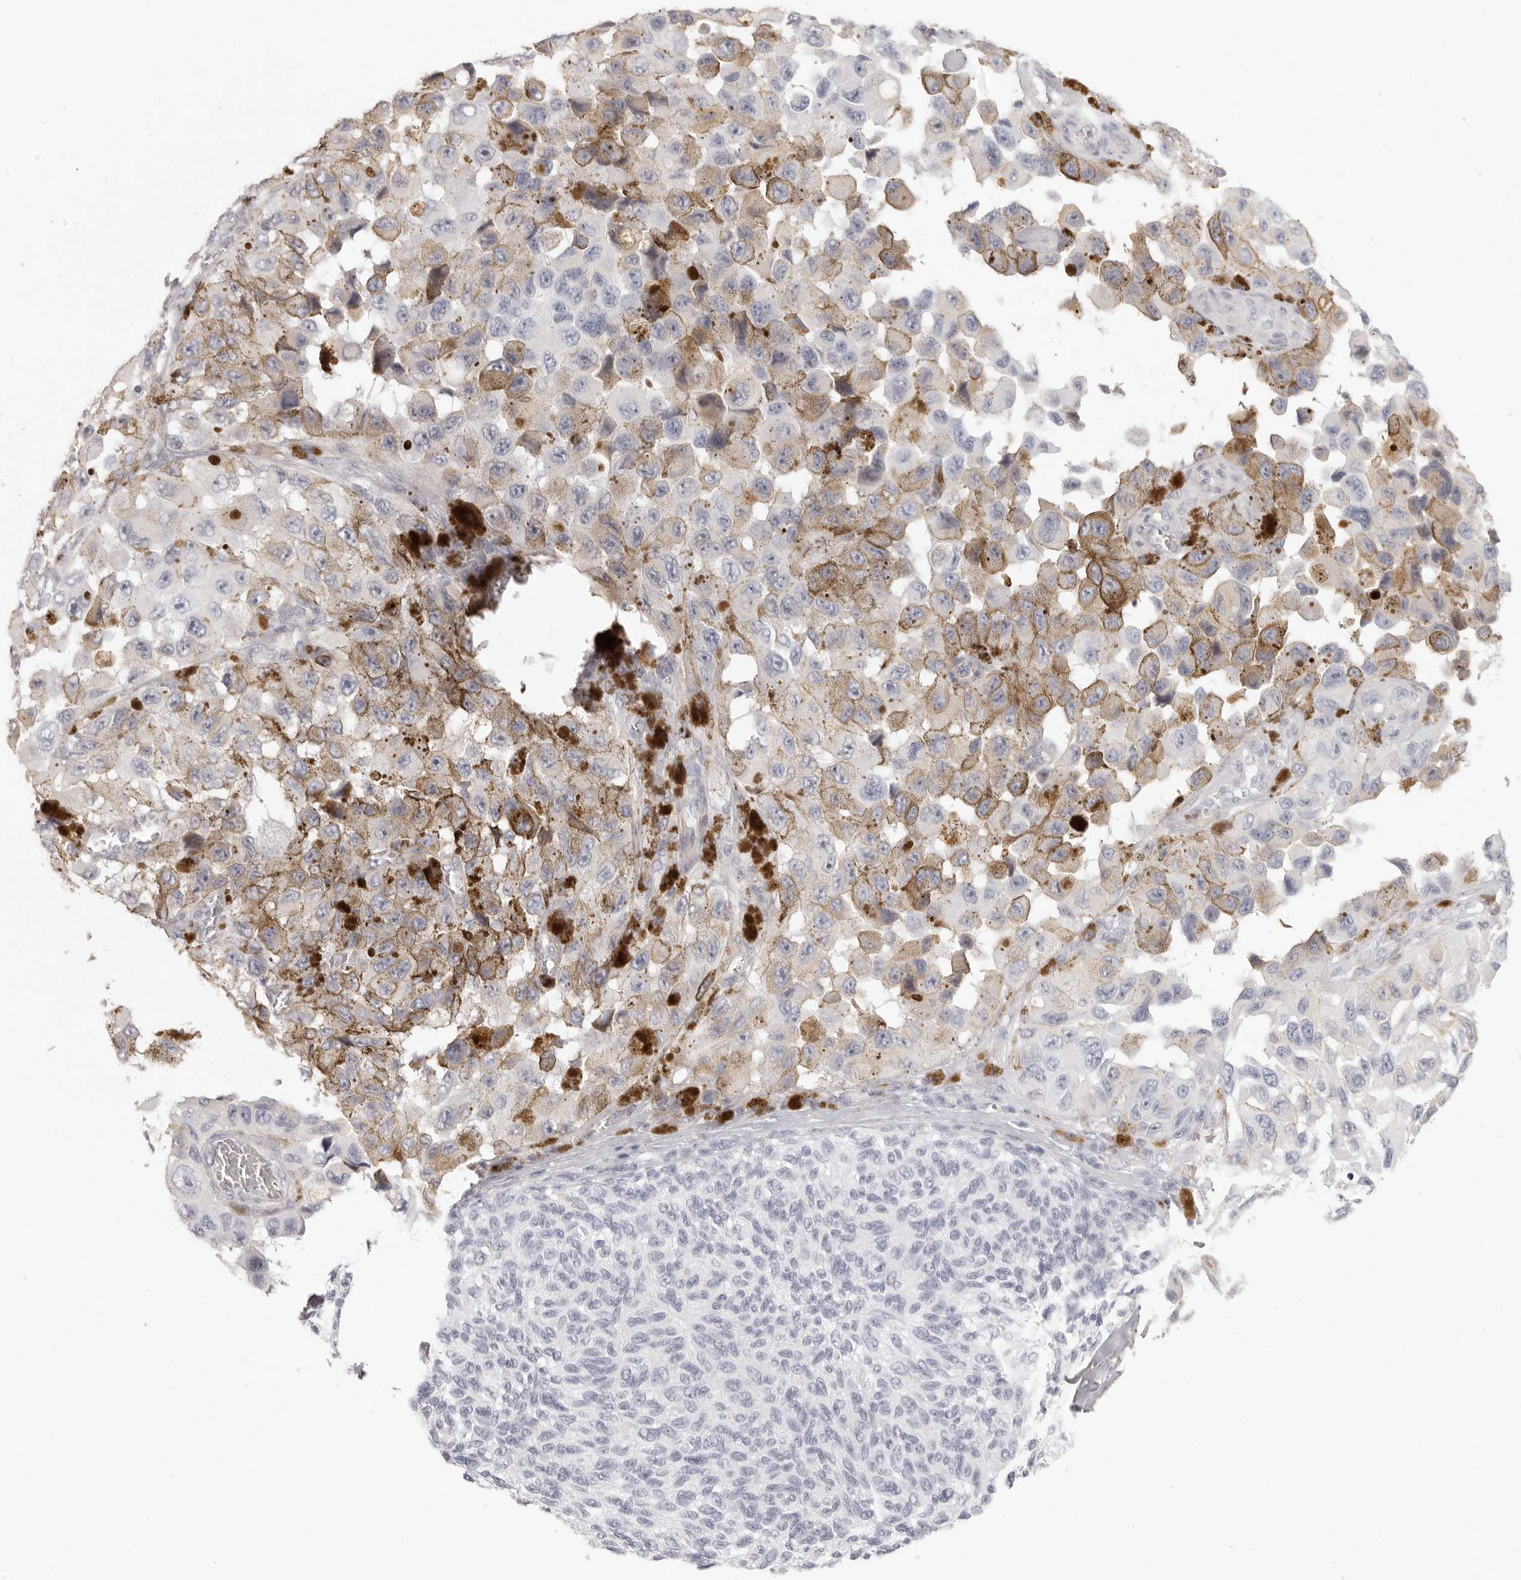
{"staining": {"intensity": "weak", "quantity": "25%-75%", "location": "cytoplasmic/membranous"}, "tissue": "melanoma", "cell_type": "Tumor cells", "image_type": "cancer", "snomed": [{"axis": "morphology", "description": "Malignant melanoma, NOS"}, {"axis": "topography", "description": "Skin"}], "caption": "Protein expression analysis of human melanoma reveals weak cytoplasmic/membranous expression in approximately 25%-75% of tumor cells. Nuclei are stained in blue.", "gene": "RXFP1", "patient": {"sex": "female", "age": 73}}